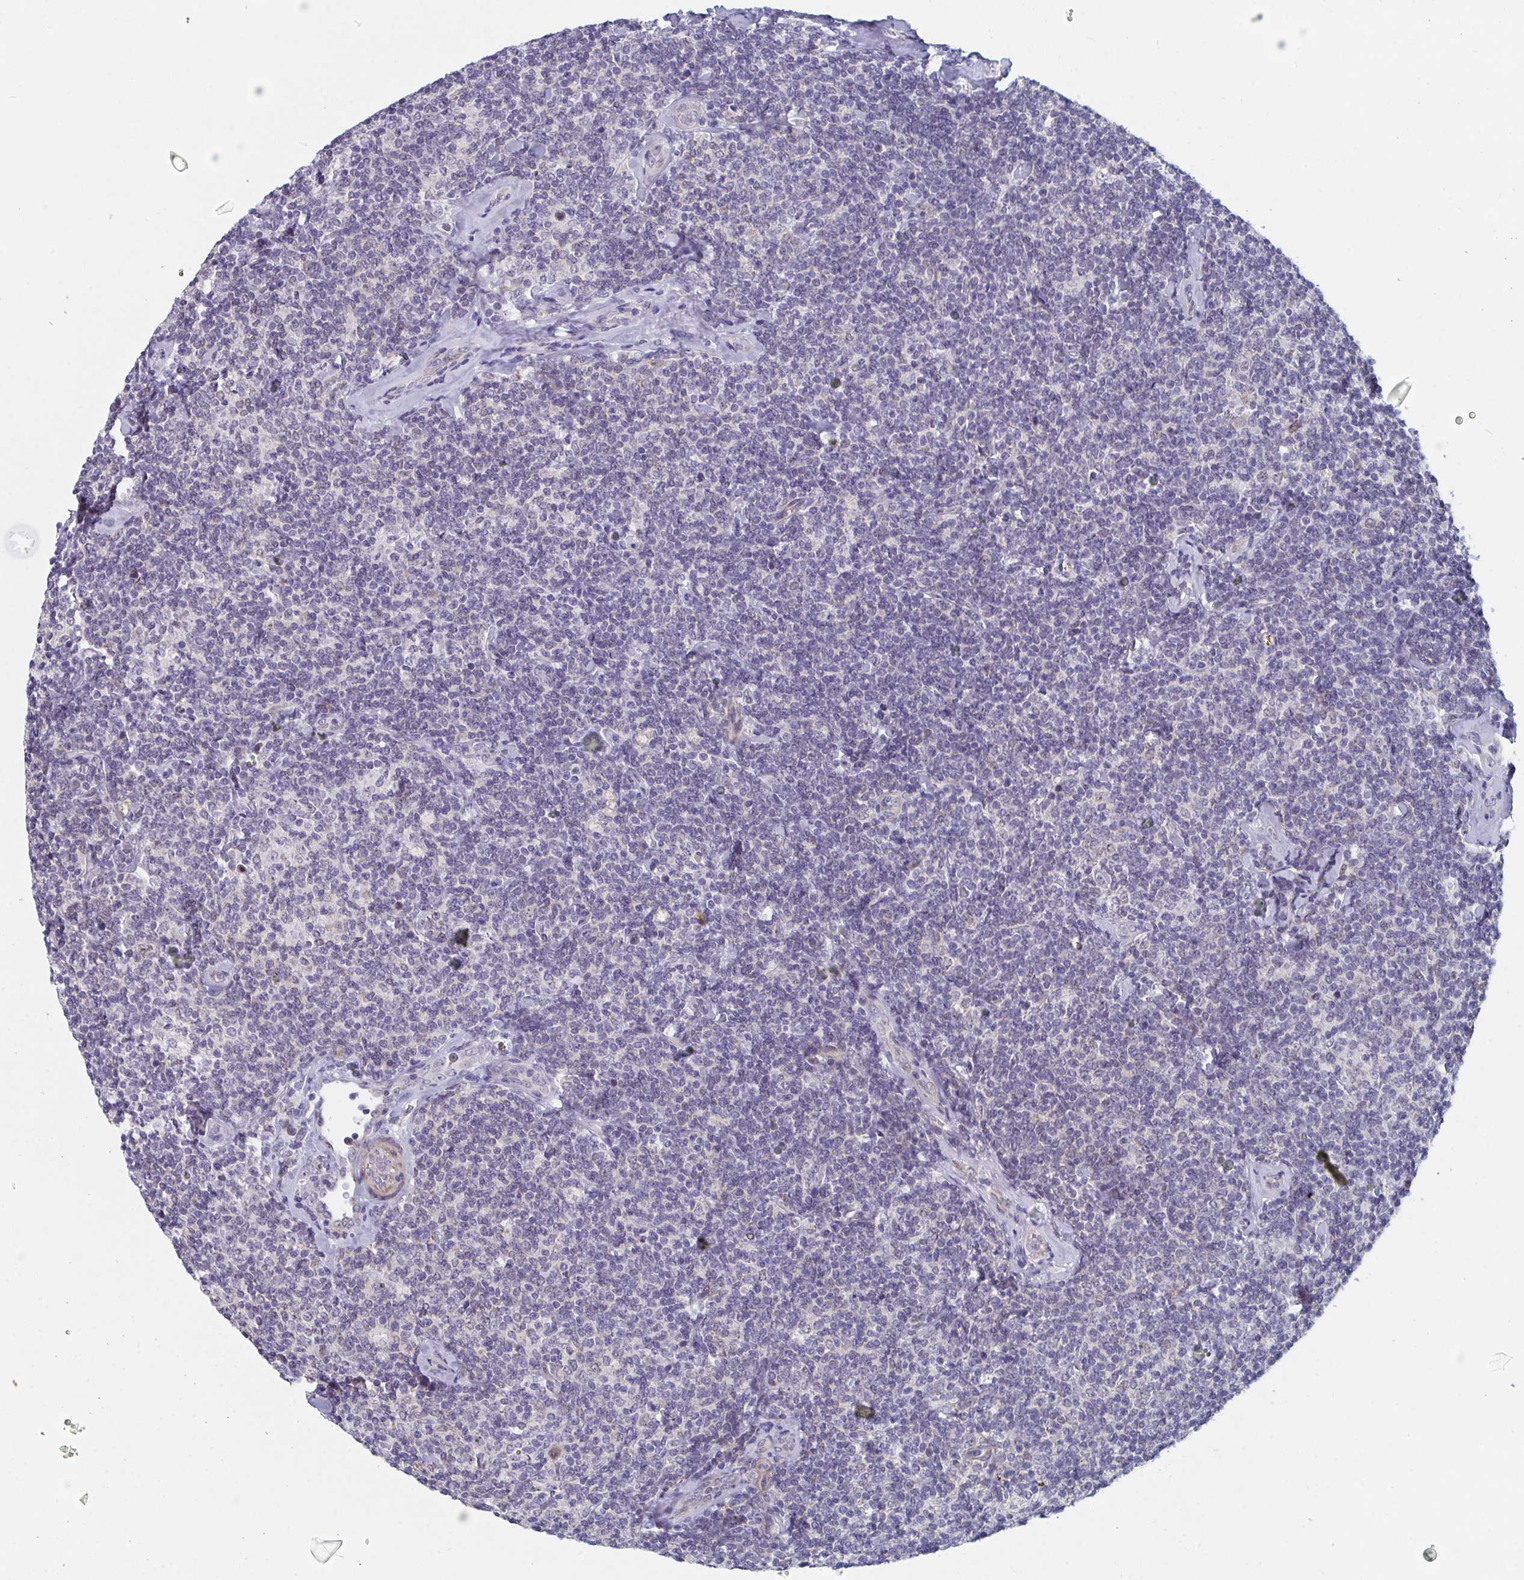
{"staining": {"intensity": "negative", "quantity": "none", "location": "none"}, "tissue": "lymphoma", "cell_type": "Tumor cells", "image_type": "cancer", "snomed": [{"axis": "morphology", "description": "Malignant lymphoma, non-Hodgkin's type, Low grade"}, {"axis": "topography", "description": "Lymph node"}], "caption": "High power microscopy micrograph of an immunohistochemistry image of malignant lymphoma, non-Hodgkin's type (low-grade), revealing no significant expression in tumor cells.", "gene": "CENPT", "patient": {"sex": "female", "age": 56}}